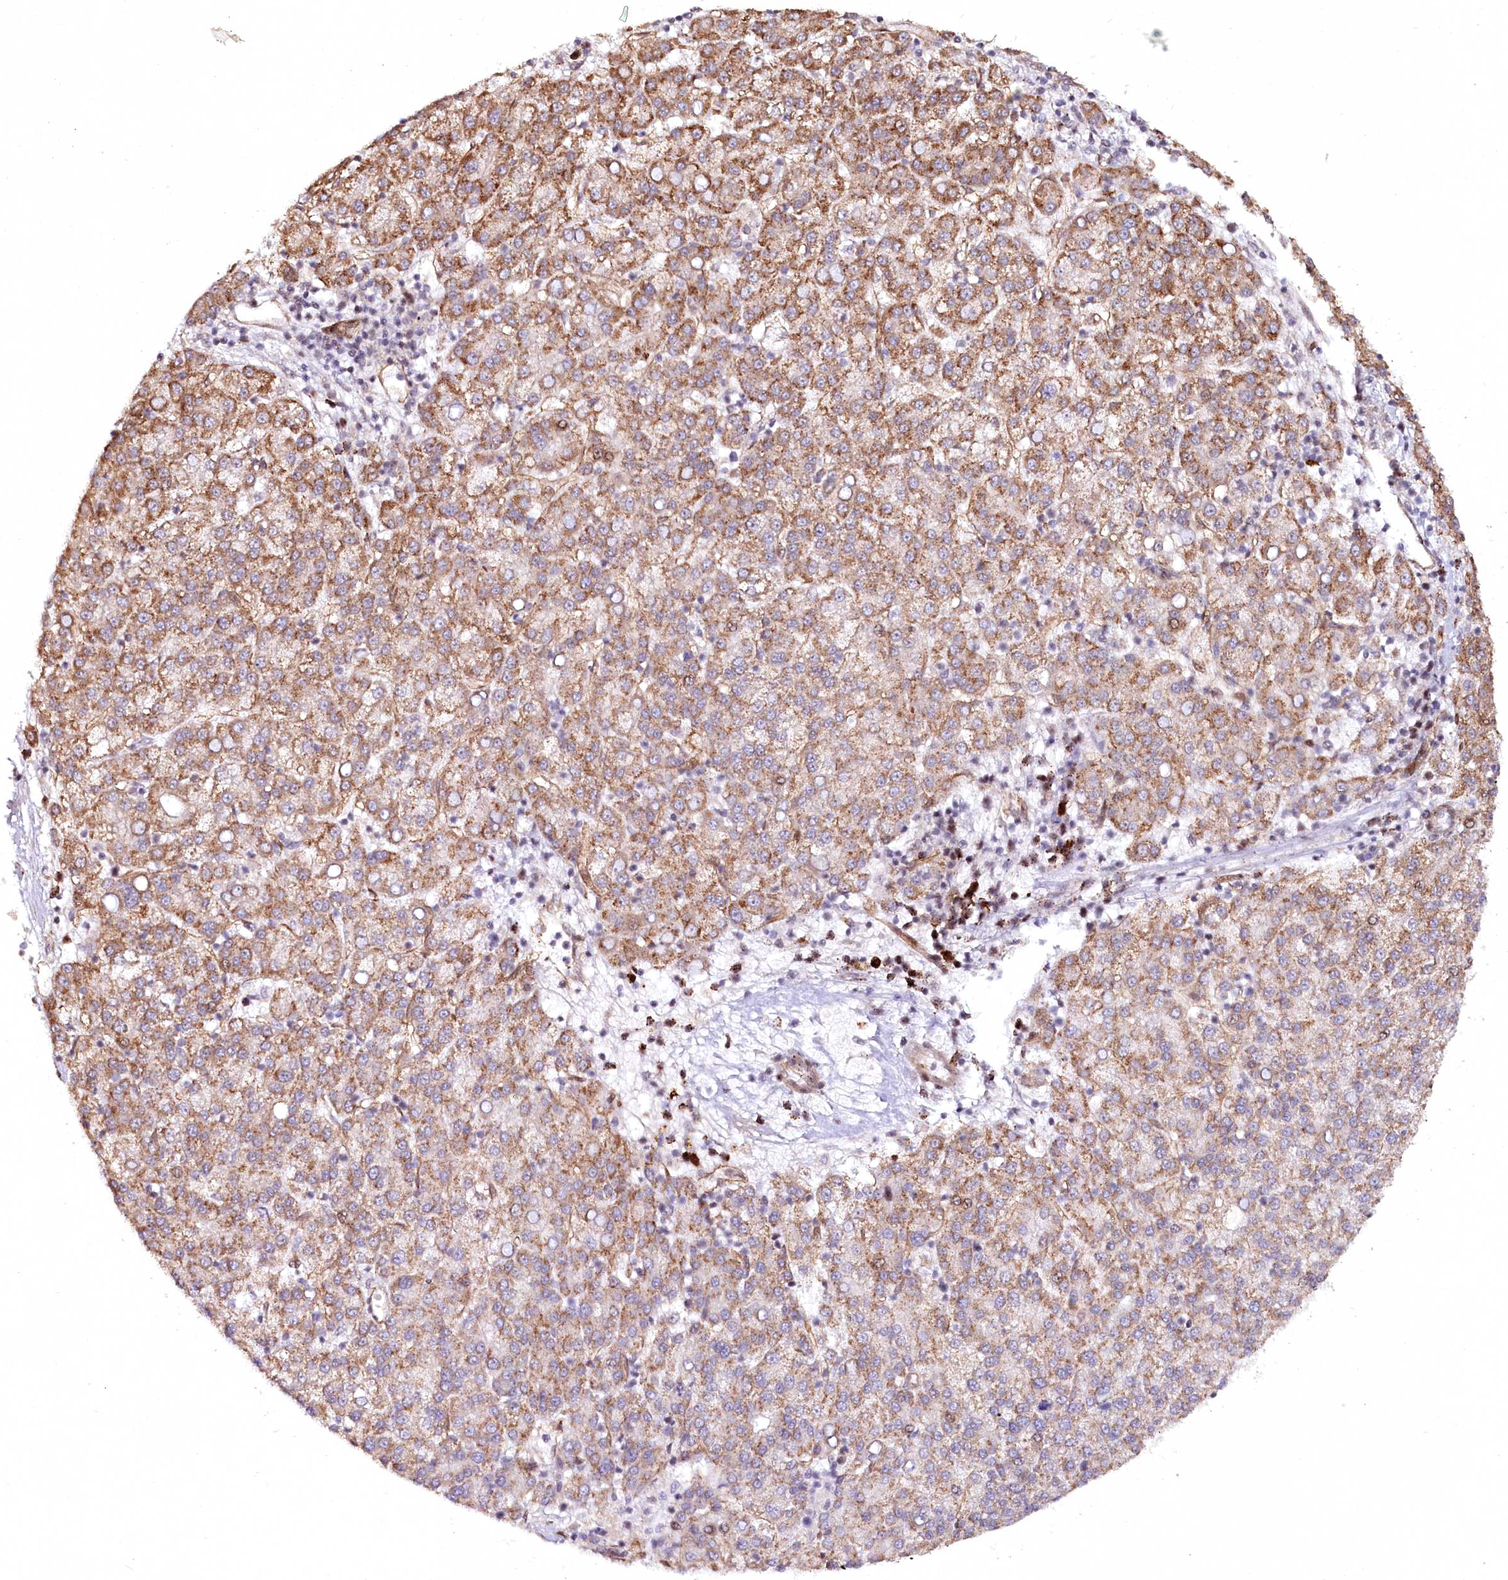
{"staining": {"intensity": "moderate", "quantity": ">75%", "location": "cytoplasmic/membranous"}, "tissue": "liver cancer", "cell_type": "Tumor cells", "image_type": "cancer", "snomed": [{"axis": "morphology", "description": "Carcinoma, Hepatocellular, NOS"}, {"axis": "topography", "description": "Liver"}], "caption": "The immunohistochemical stain shows moderate cytoplasmic/membranous positivity in tumor cells of liver hepatocellular carcinoma tissue.", "gene": "COPG1", "patient": {"sex": "female", "age": 58}}